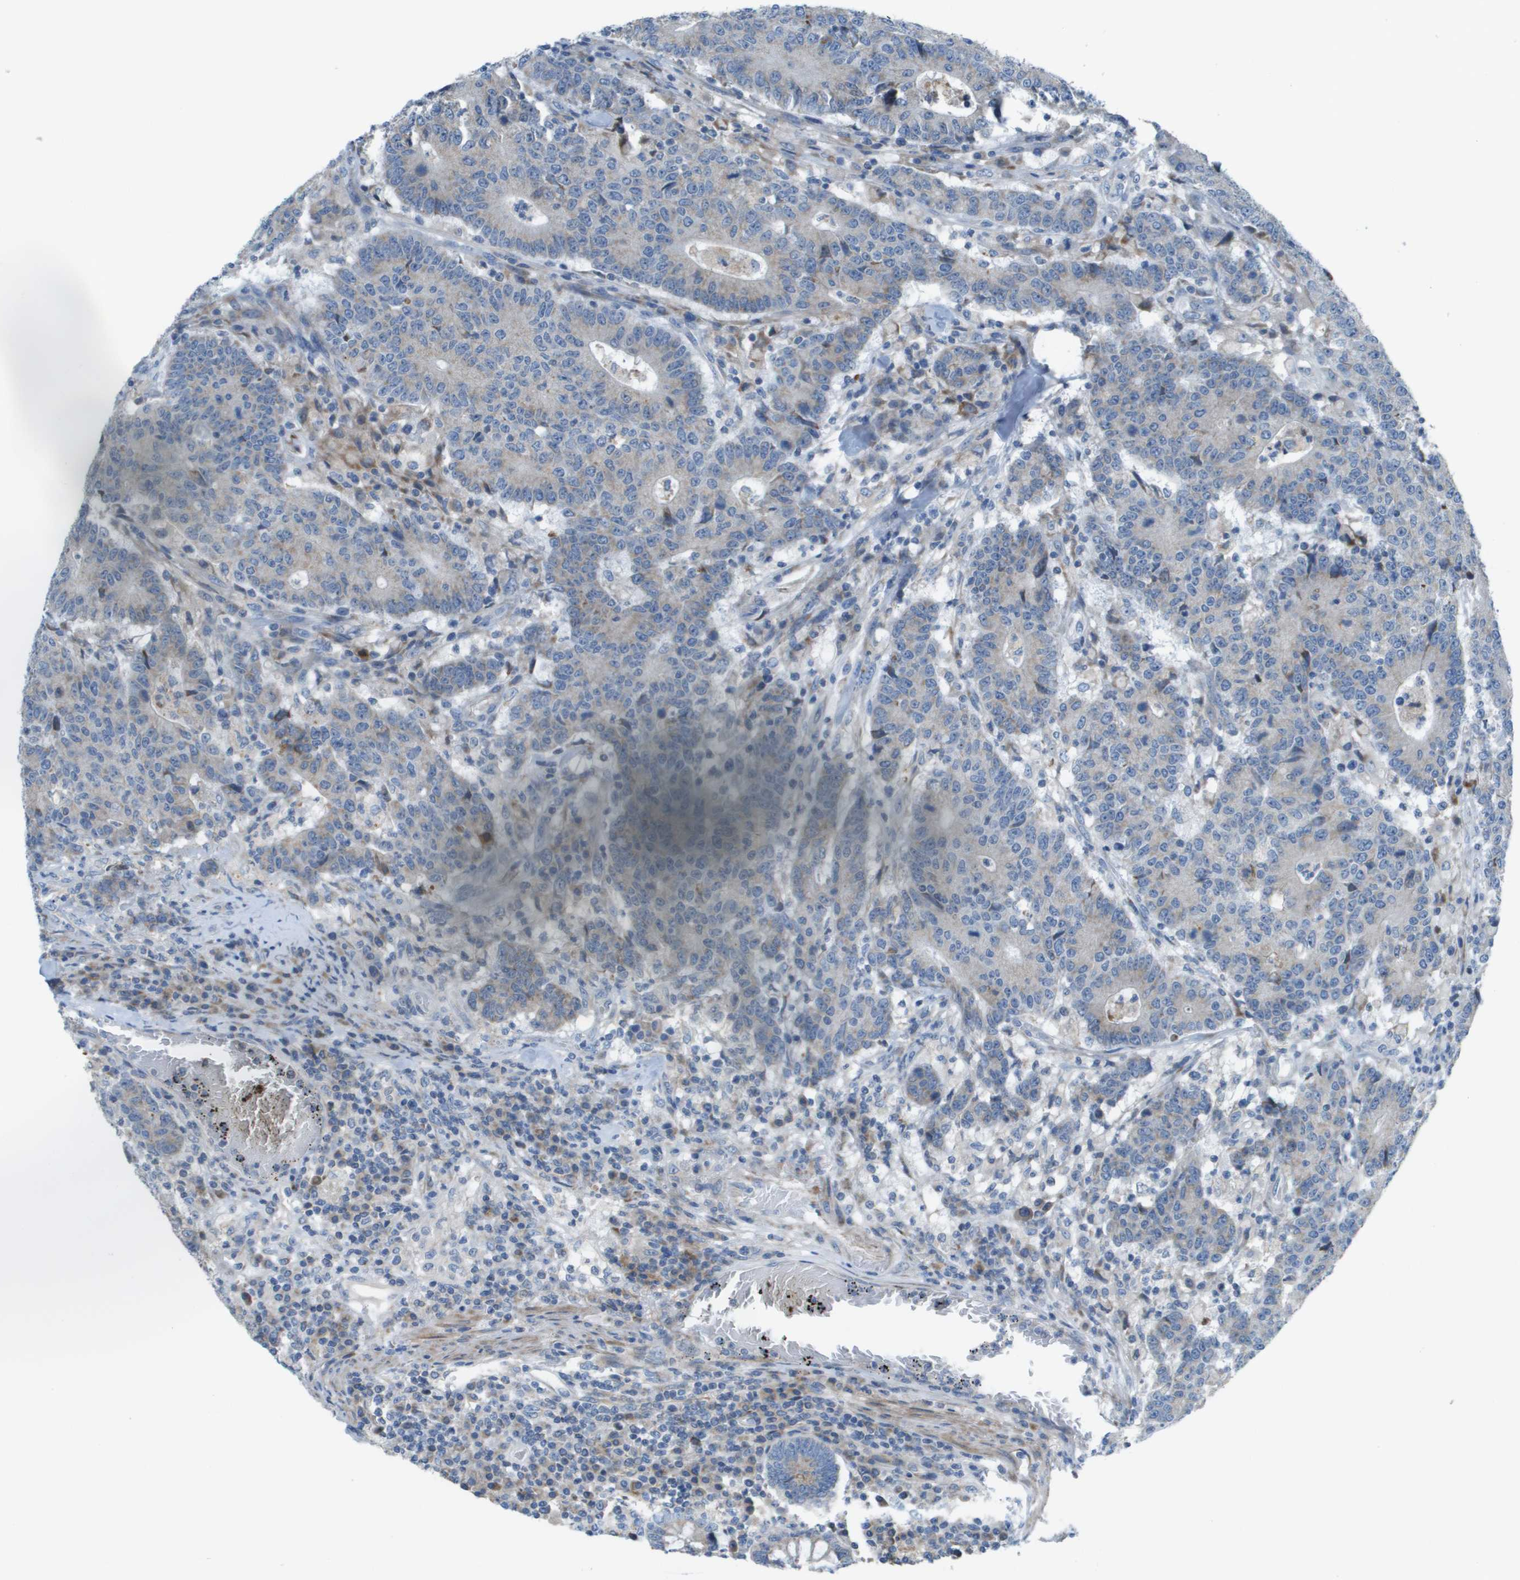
{"staining": {"intensity": "negative", "quantity": "none", "location": "none"}, "tissue": "colorectal cancer", "cell_type": "Tumor cells", "image_type": "cancer", "snomed": [{"axis": "morphology", "description": "Normal tissue, NOS"}, {"axis": "morphology", "description": "Adenocarcinoma, NOS"}, {"axis": "topography", "description": "Colon"}], "caption": "Colorectal cancer stained for a protein using immunohistochemistry displays no expression tumor cells.", "gene": "GALNT6", "patient": {"sex": "female", "age": 75}}